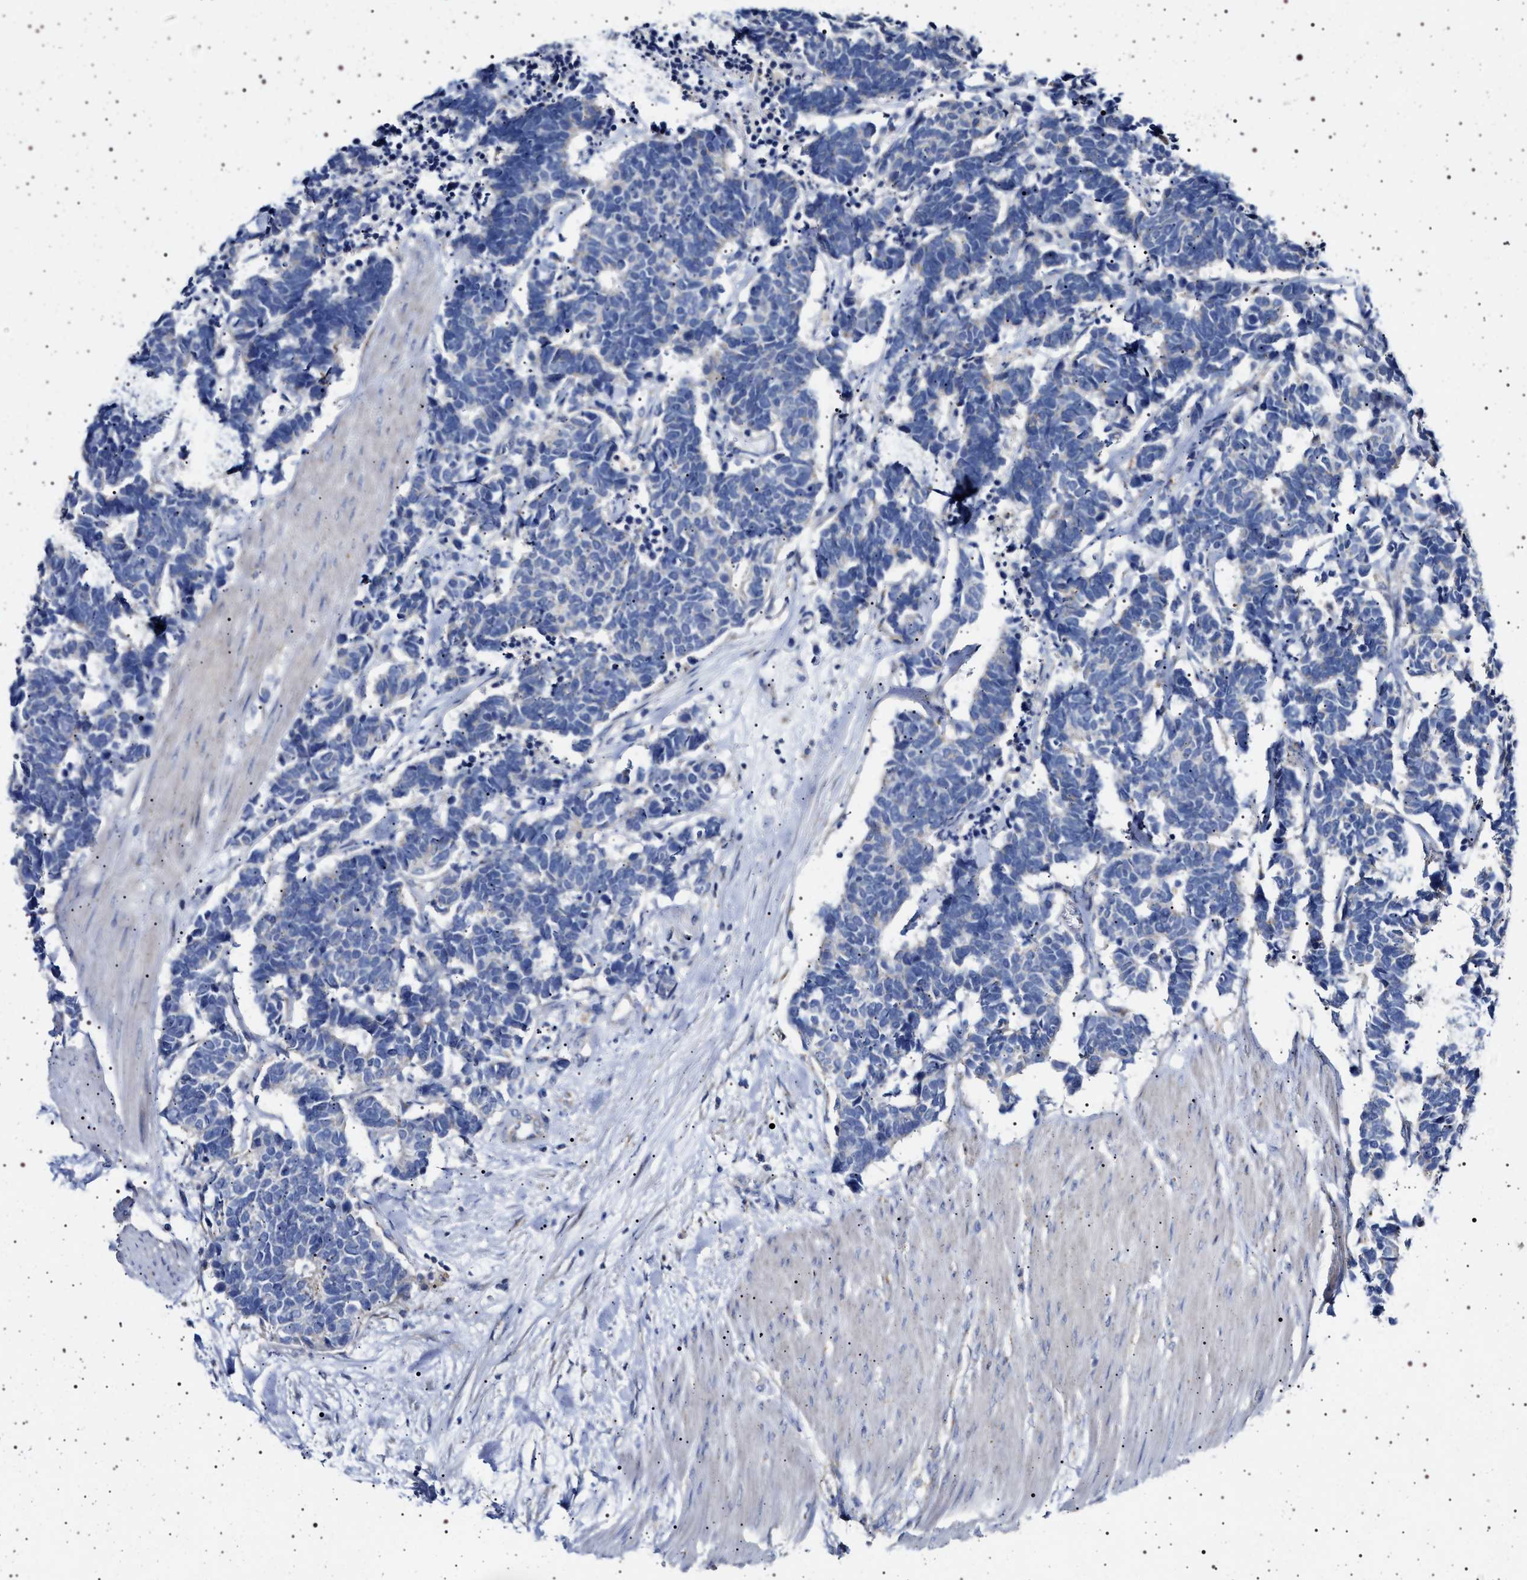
{"staining": {"intensity": "negative", "quantity": "none", "location": "none"}, "tissue": "carcinoid", "cell_type": "Tumor cells", "image_type": "cancer", "snomed": [{"axis": "morphology", "description": "Carcinoma, NOS"}, {"axis": "morphology", "description": "Carcinoid, malignant, NOS"}, {"axis": "topography", "description": "Urinary bladder"}], "caption": "A micrograph of carcinoid stained for a protein shows no brown staining in tumor cells.", "gene": "NAALADL2", "patient": {"sex": "male", "age": 57}}